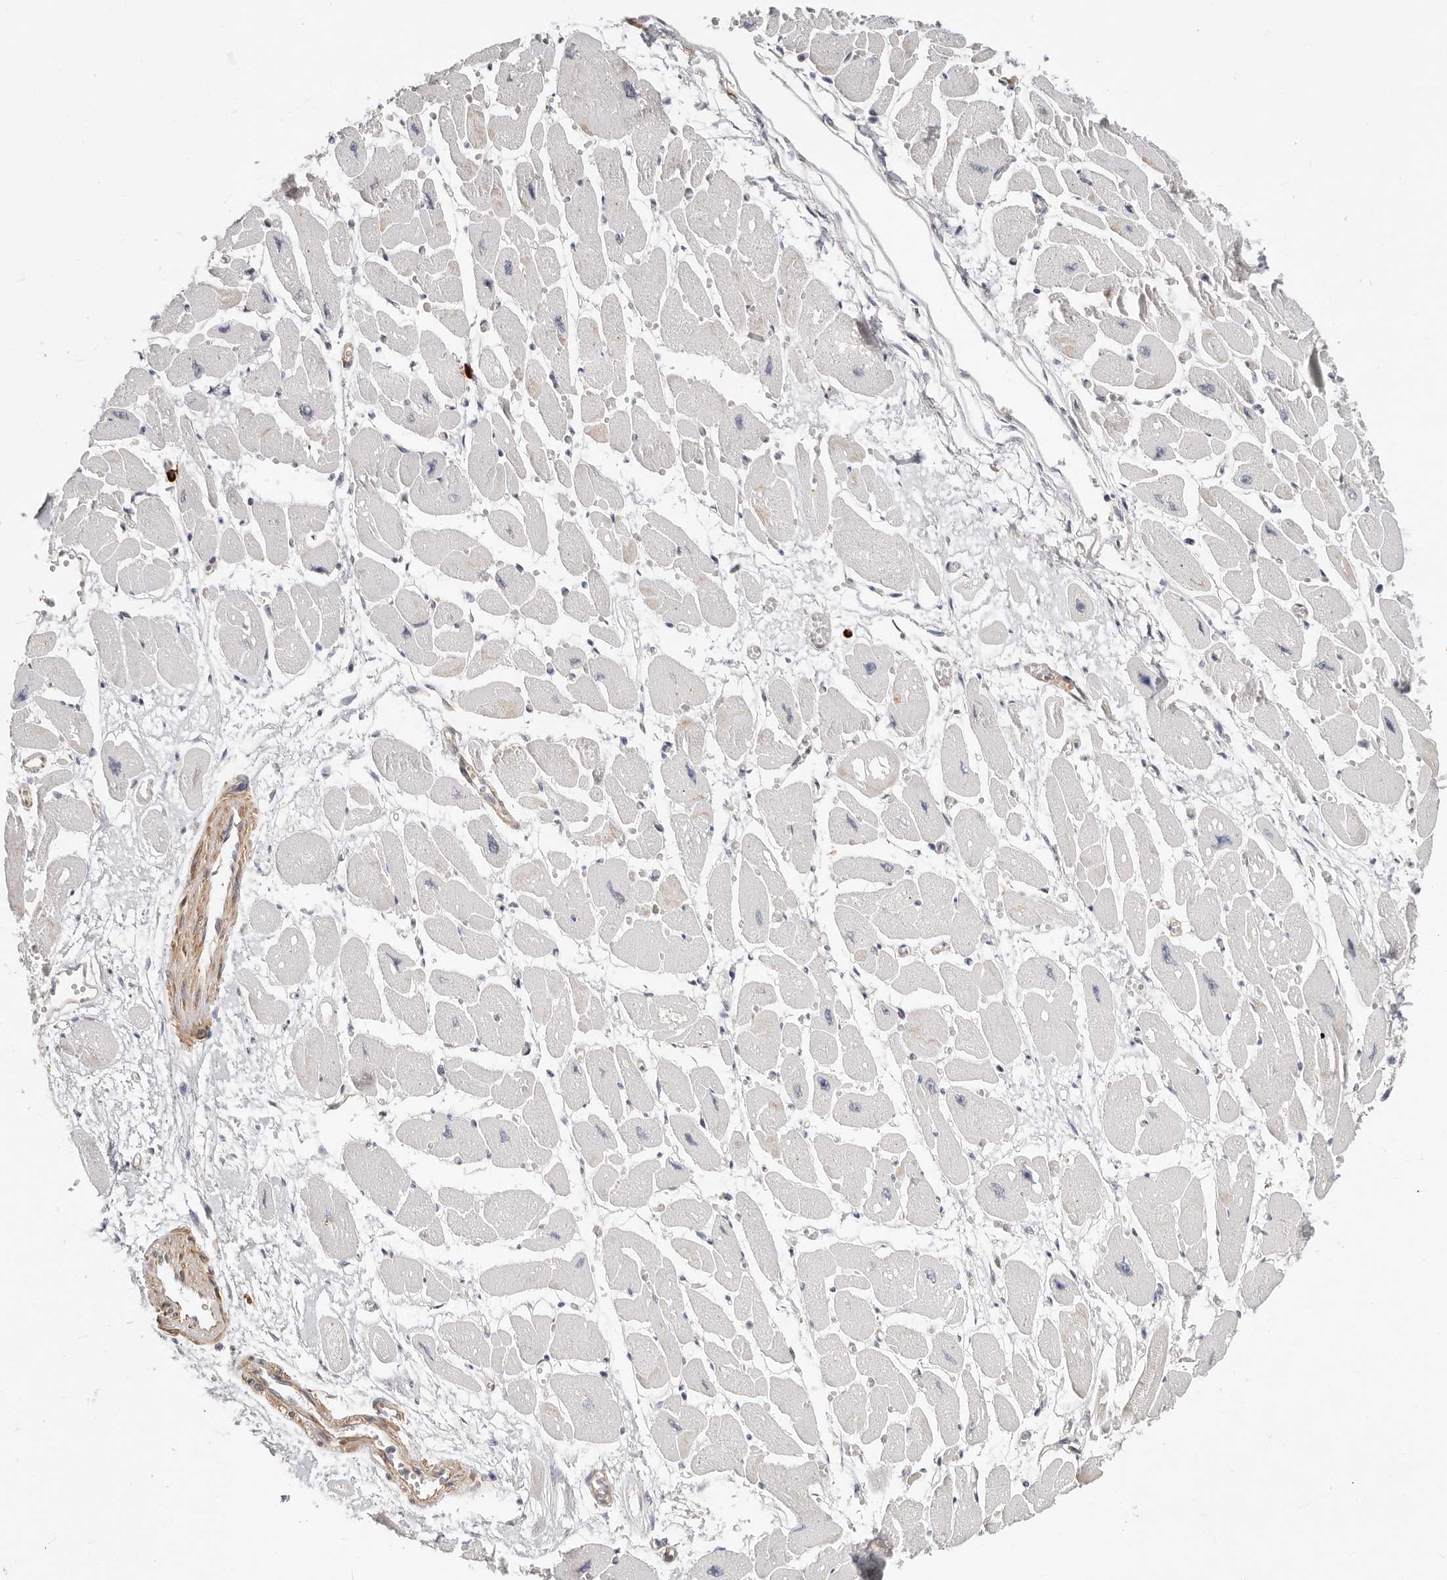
{"staining": {"intensity": "negative", "quantity": "none", "location": "none"}, "tissue": "heart muscle", "cell_type": "Cardiomyocytes", "image_type": "normal", "snomed": [{"axis": "morphology", "description": "Normal tissue, NOS"}, {"axis": "topography", "description": "Heart"}], "caption": "There is no significant staining in cardiomyocytes of heart muscle. Nuclei are stained in blue.", "gene": "ZRANB1", "patient": {"sex": "female", "age": 54}}